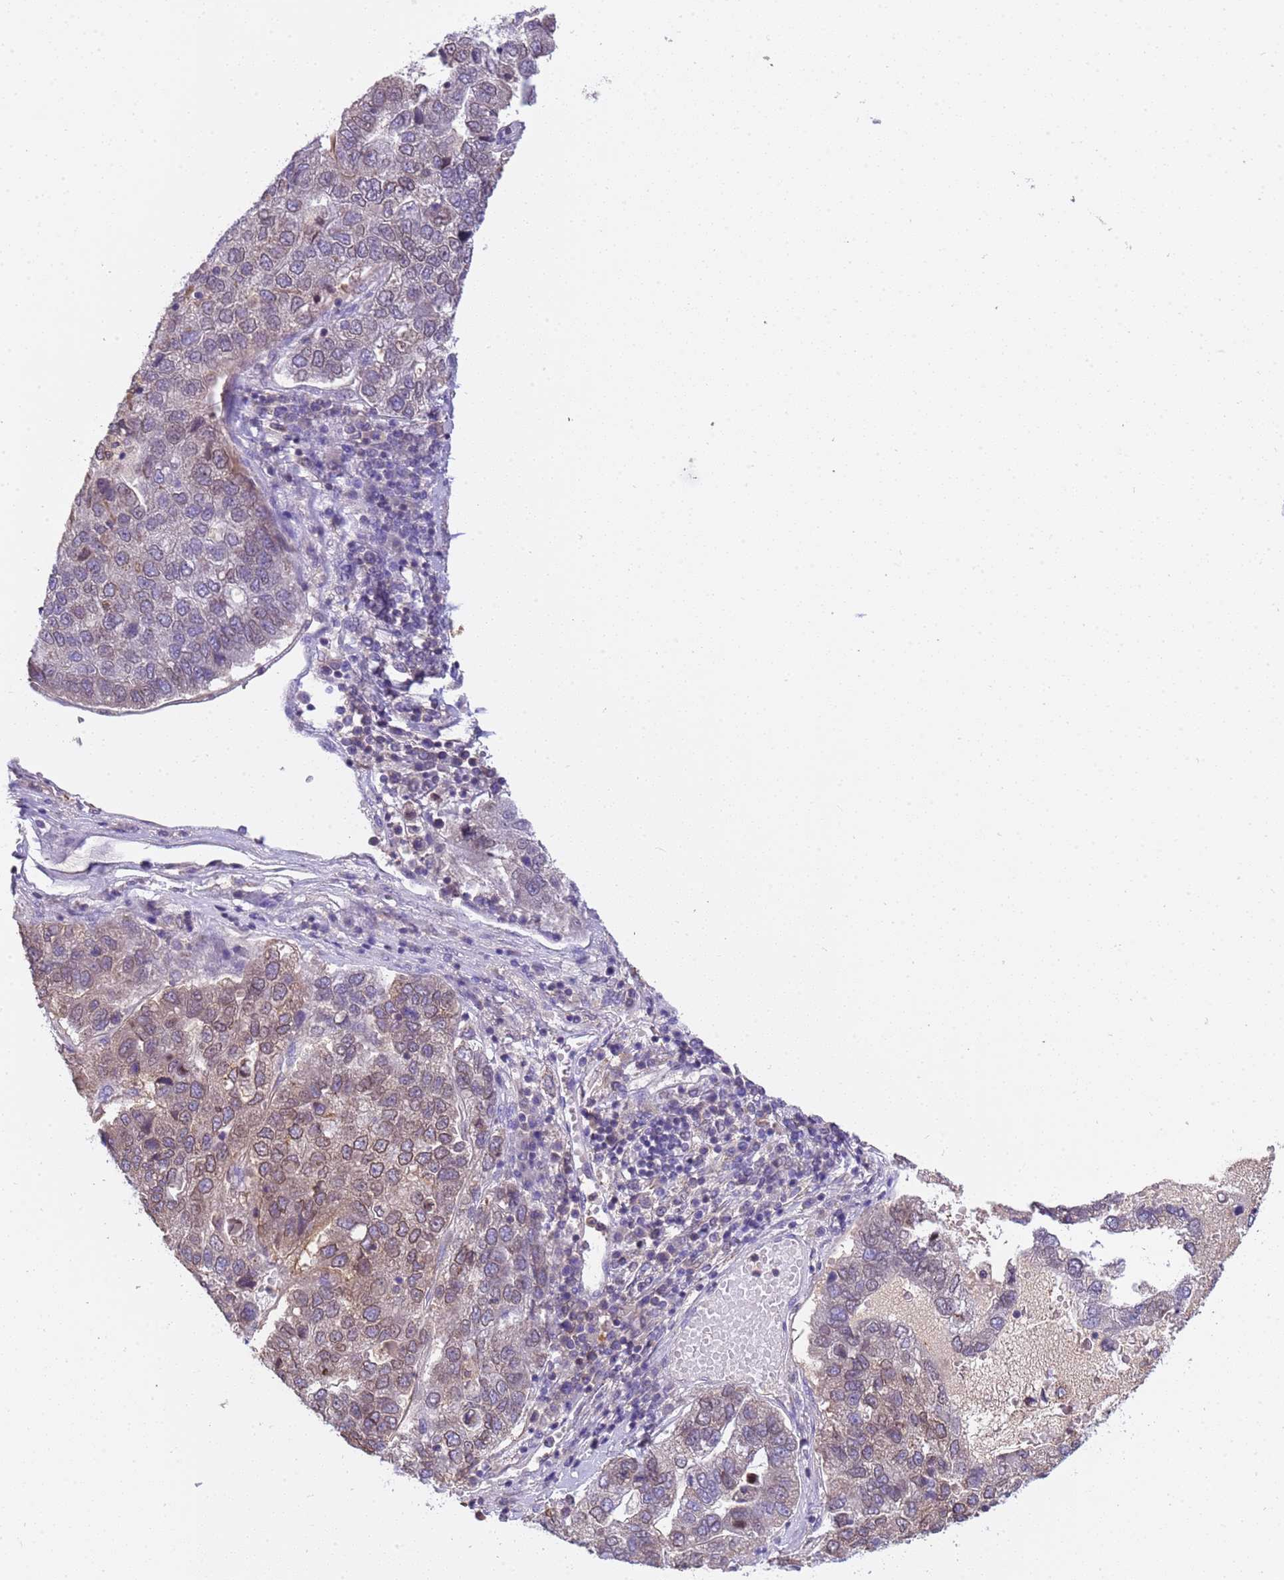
{"staining": {"intensity": "moderate", "quantity": "25%-75%", "location": "cytoplasmic/membranous,nuclear"}, "tissue": "pancreatic cancer", "cell_type": "Tumor cells", "image_type": "cancer", "snomed": [{"axis": "morphology", "description": "Adenocarcinoma, NOS"}, {"axis": "topography", "description": "Pancreas"}], "caption": "There is medium levels of moderate cytoplasmic/membranous and nuclear staining in tumor cells of adenocarcinoma (pancreatic), as demonstrated by immunohistochemical staining (brown color).", "gene": "PLCXD3", "patient": {"sex": "female", "age": 61}}